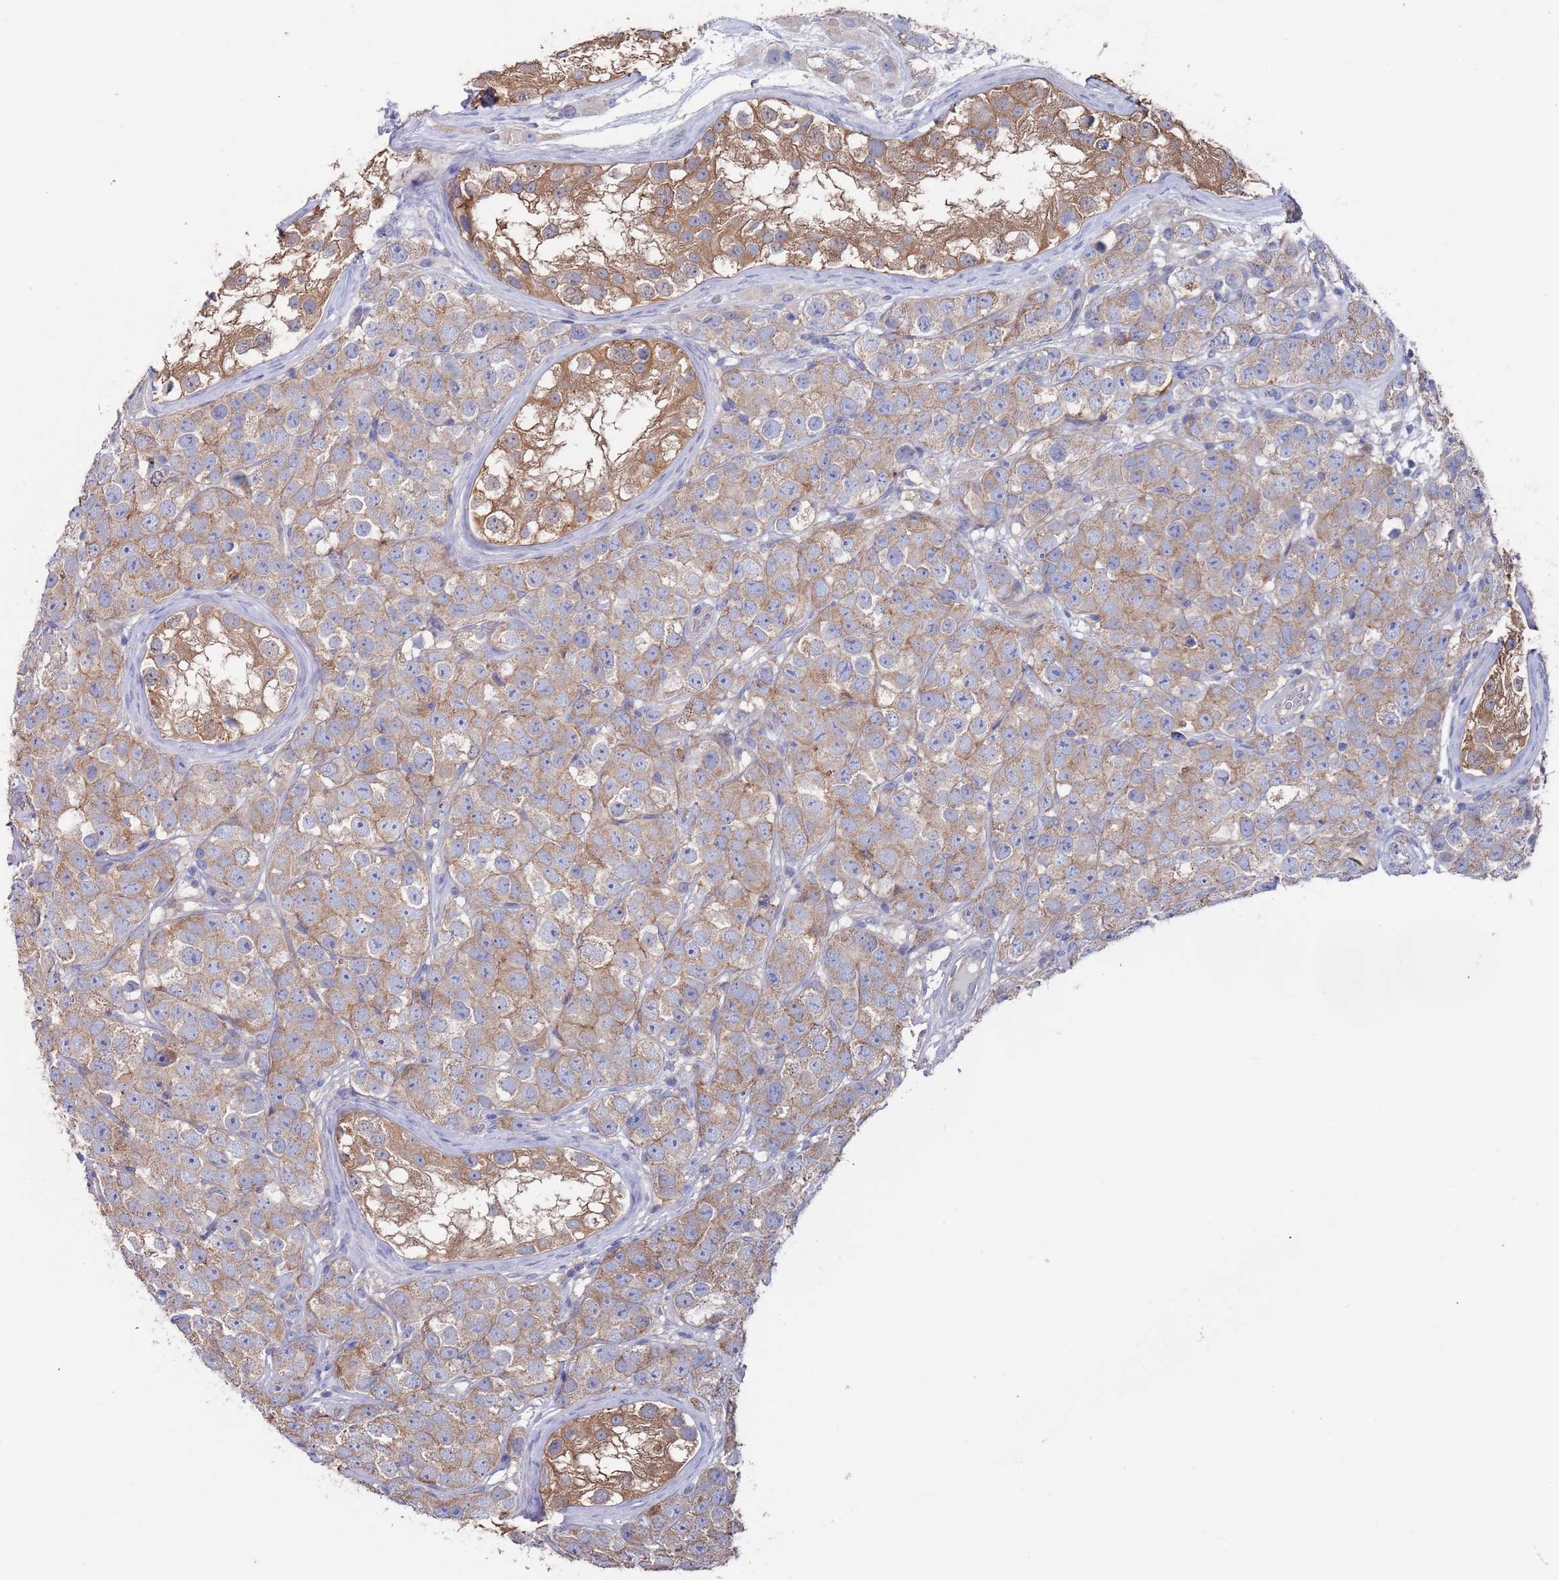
{"staining": {"intensity": "moderate", "quantity": ">75%", "location": "cytoplasmic/membranous"}, "tissue": "testis cancer", "cell_type": "Tumor cells", "image_type": "cancer", "snomed": [{"axis": "morphology", "description": "Seminoma, NOS"}, {"axis": "topography", "description": "Testis"}], "caption": "A high-resolution photomicrograph shows immunohistochemistry (IHC) staining of testis cancer, which demonstrates moderate cytoplasmic/membranous positivity in approximately >75% of tumor cells.", "gene": "KRTCAP3", "patient": {"sex": "male", "age": 28}}